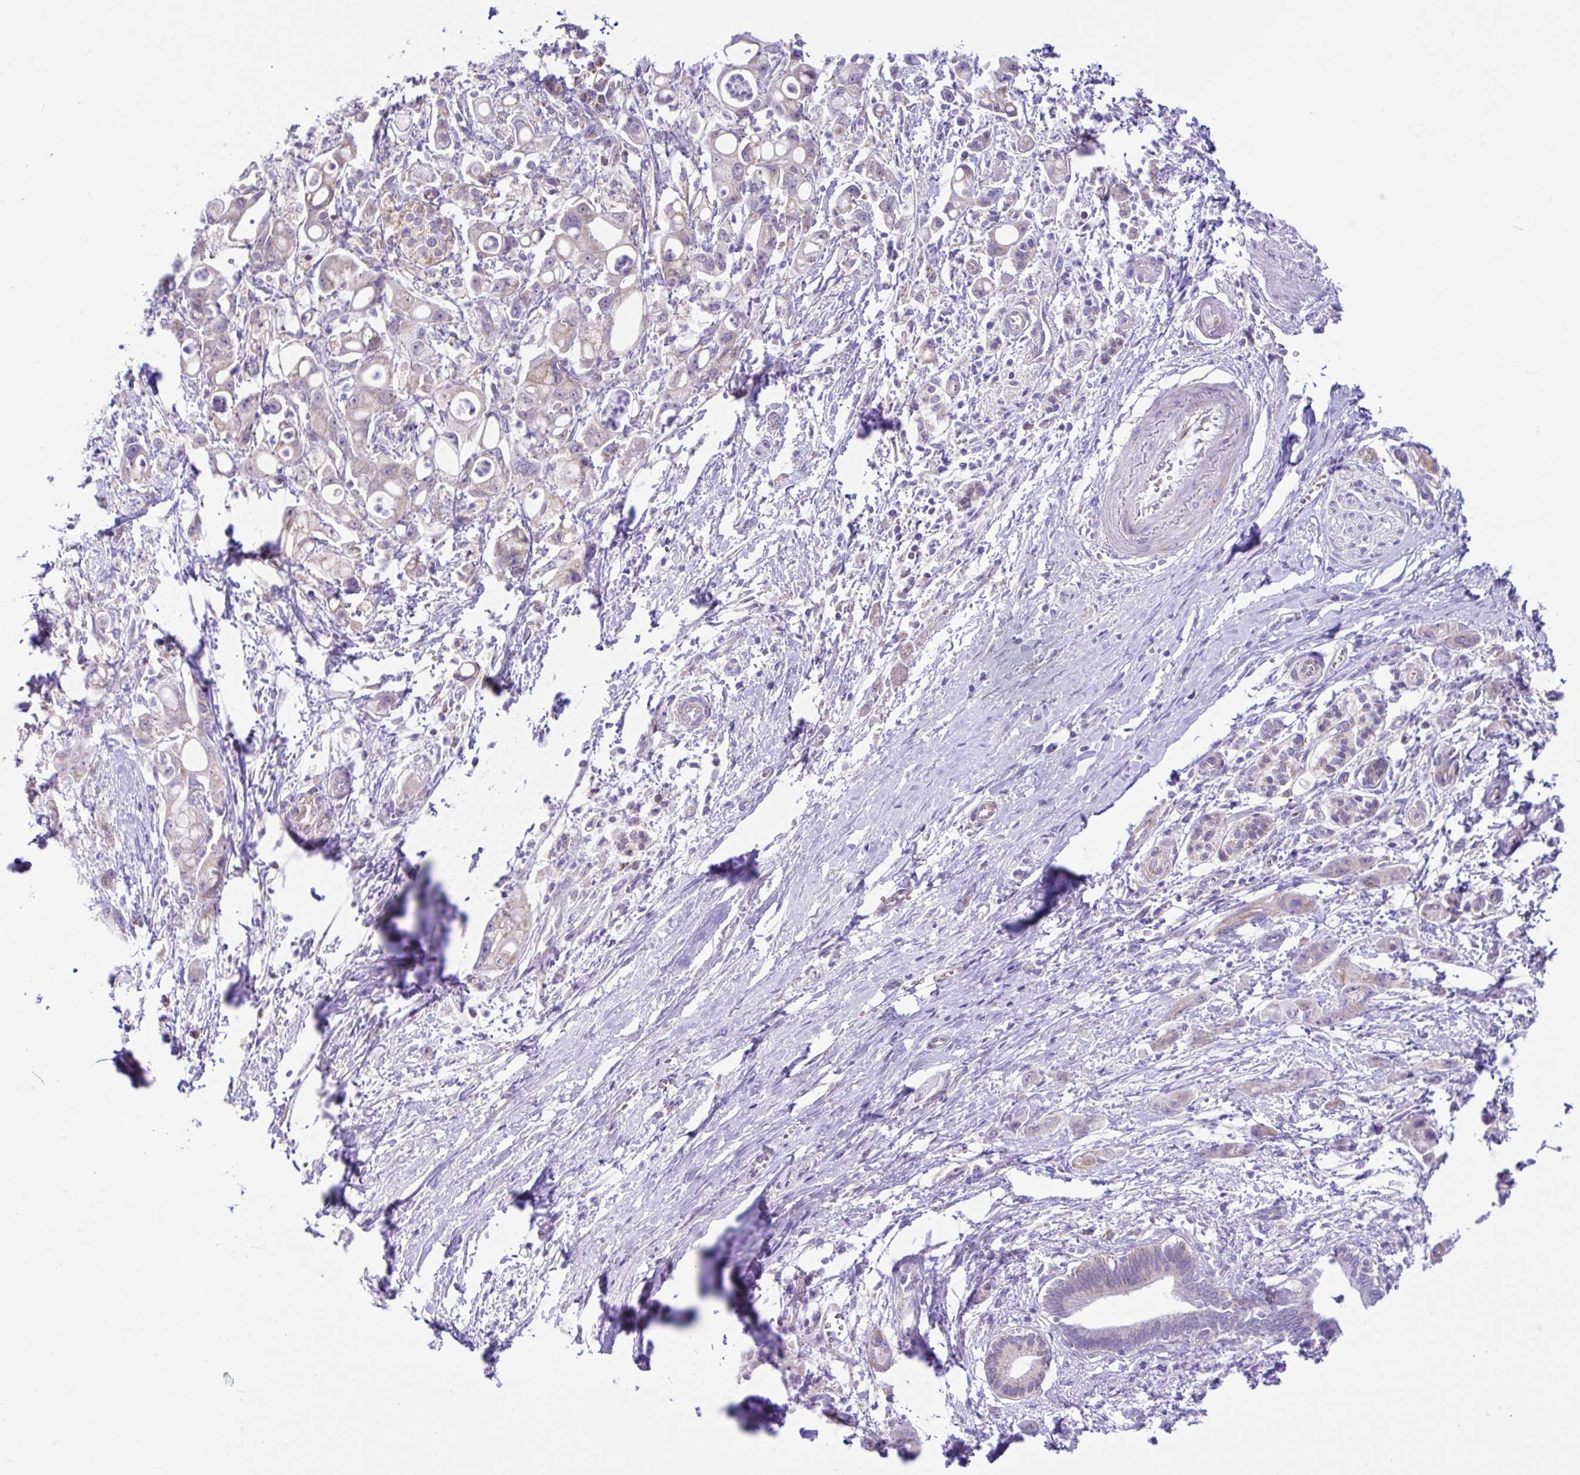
{"staining": {"intensity": "weak", "quantity": "25%-75%", "location": "cytoplasmic/membranous"}, "tissue": "pancreatic cancer", "cell_type": "Tumor cells", "image_type": "cancer", "snomed": [{"axis": "morphology", "description": "Adenocarcinoma, NOS"}, {"axis": "topography", "description": "Pancreas"}], "caption": "Immunohistochemical staining of pancreatic cancer (adenocarcinoma) exhibits low levels of weak cytoplasmic/membranous protein expression in approximately 25%-75% of tumor cells. (IHC, brightfield microscopy, high magnification).", "gene": "NDUFS2", "patient": {"sex": "male", "age": 68}}